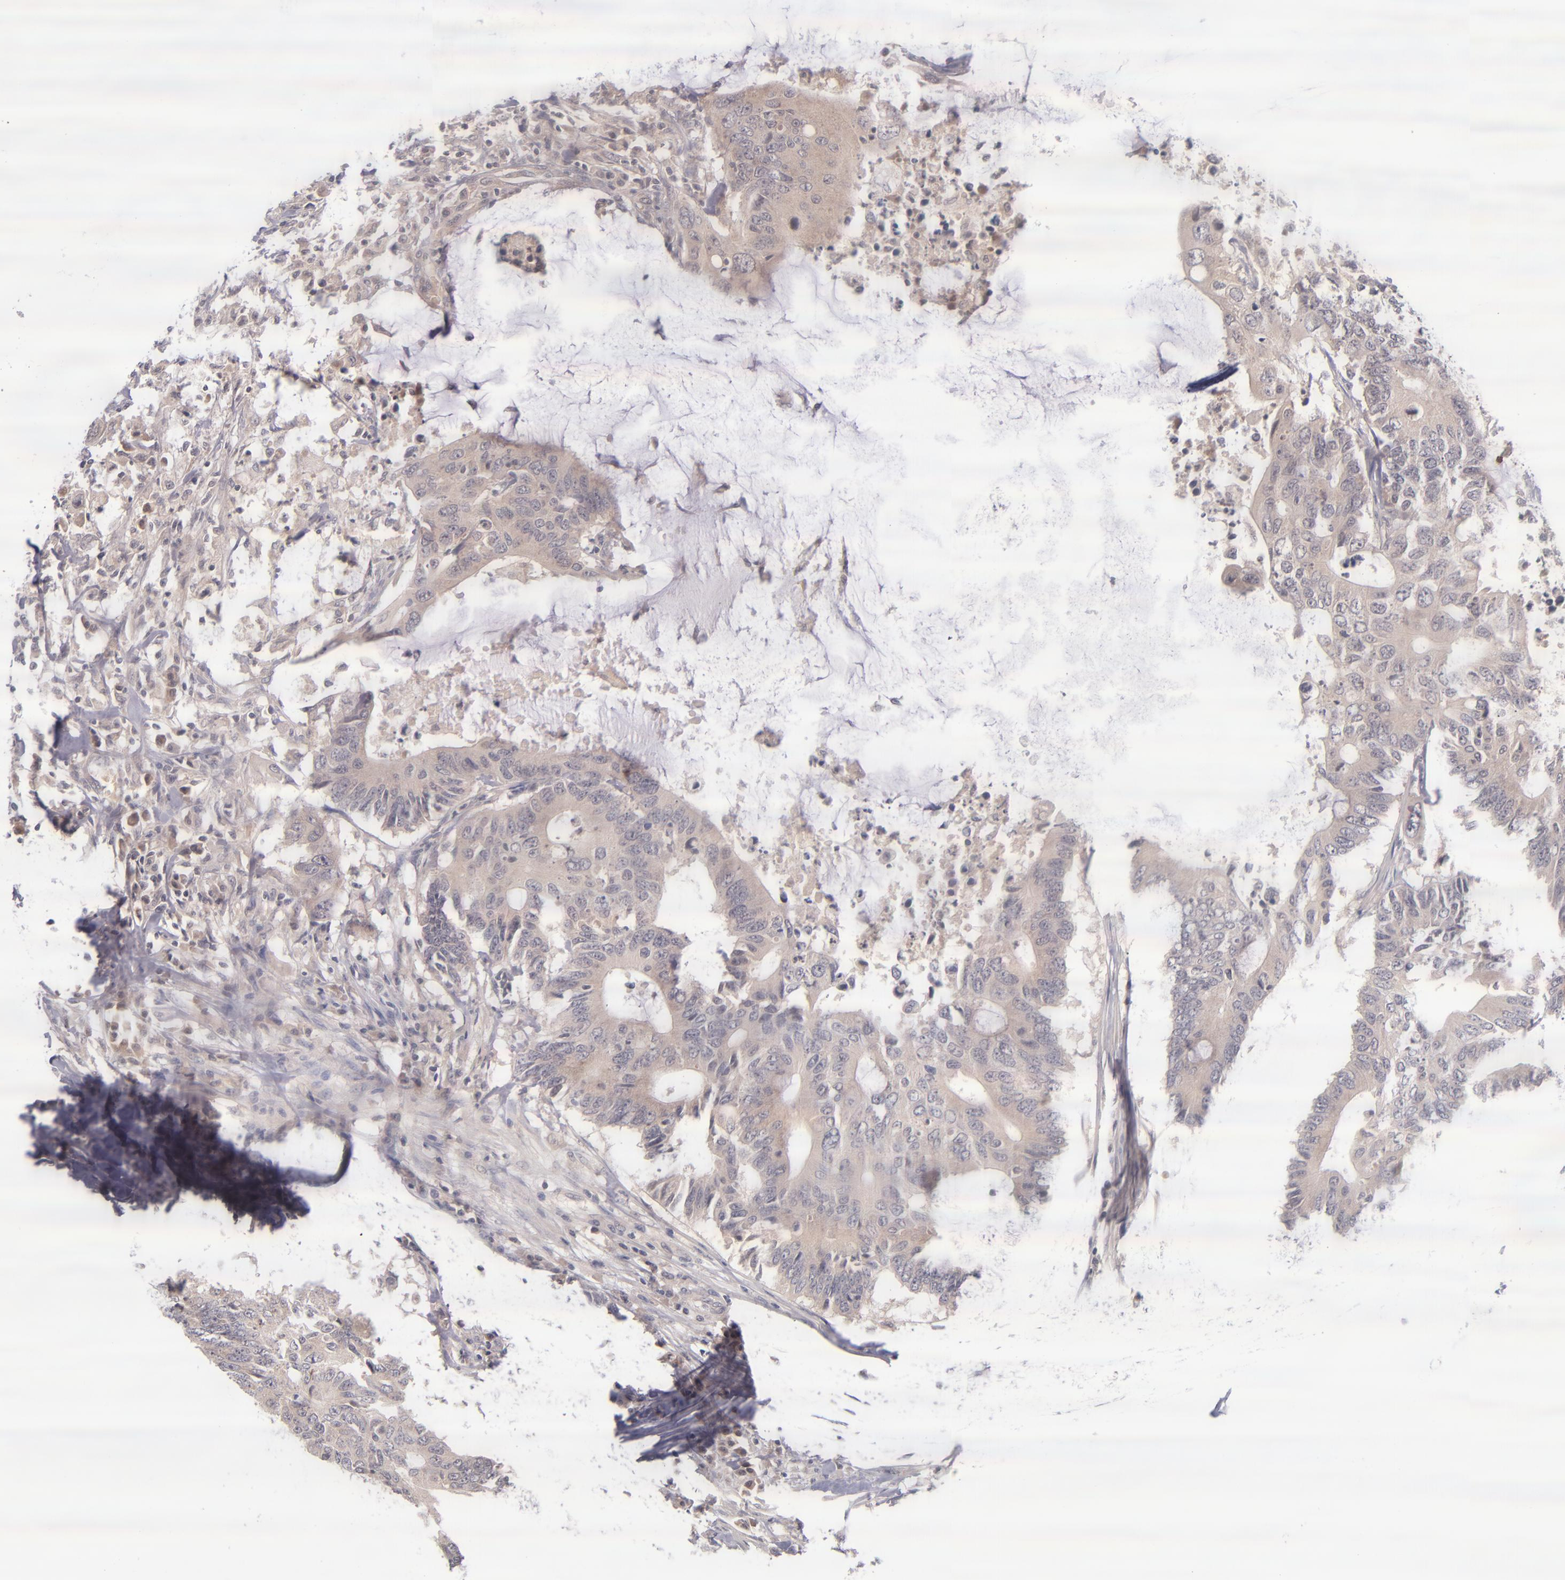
{"staining": {"intensity": "weak", "quantity": "25%-75%", "location": "cytoplasmic/membranous"}, "tissue": "colorectal cancer", "cell_type": "Tumor cells", "image_type": "cancer", "snomed": [{"axis": "morphology", "description": "Adenocarcinoma, NOS"}, {"axis": "topography", "description": "Colon"}], "caption": "Colorectal cancer (adenocarcinoma) stained for a protein (brown) reveals weak cytoplasmic/membranous positive positivity in approximately 25%-75% of tumor cells.", "gene": "TSC2", "patient": {"sex": "male", "age": 71}}